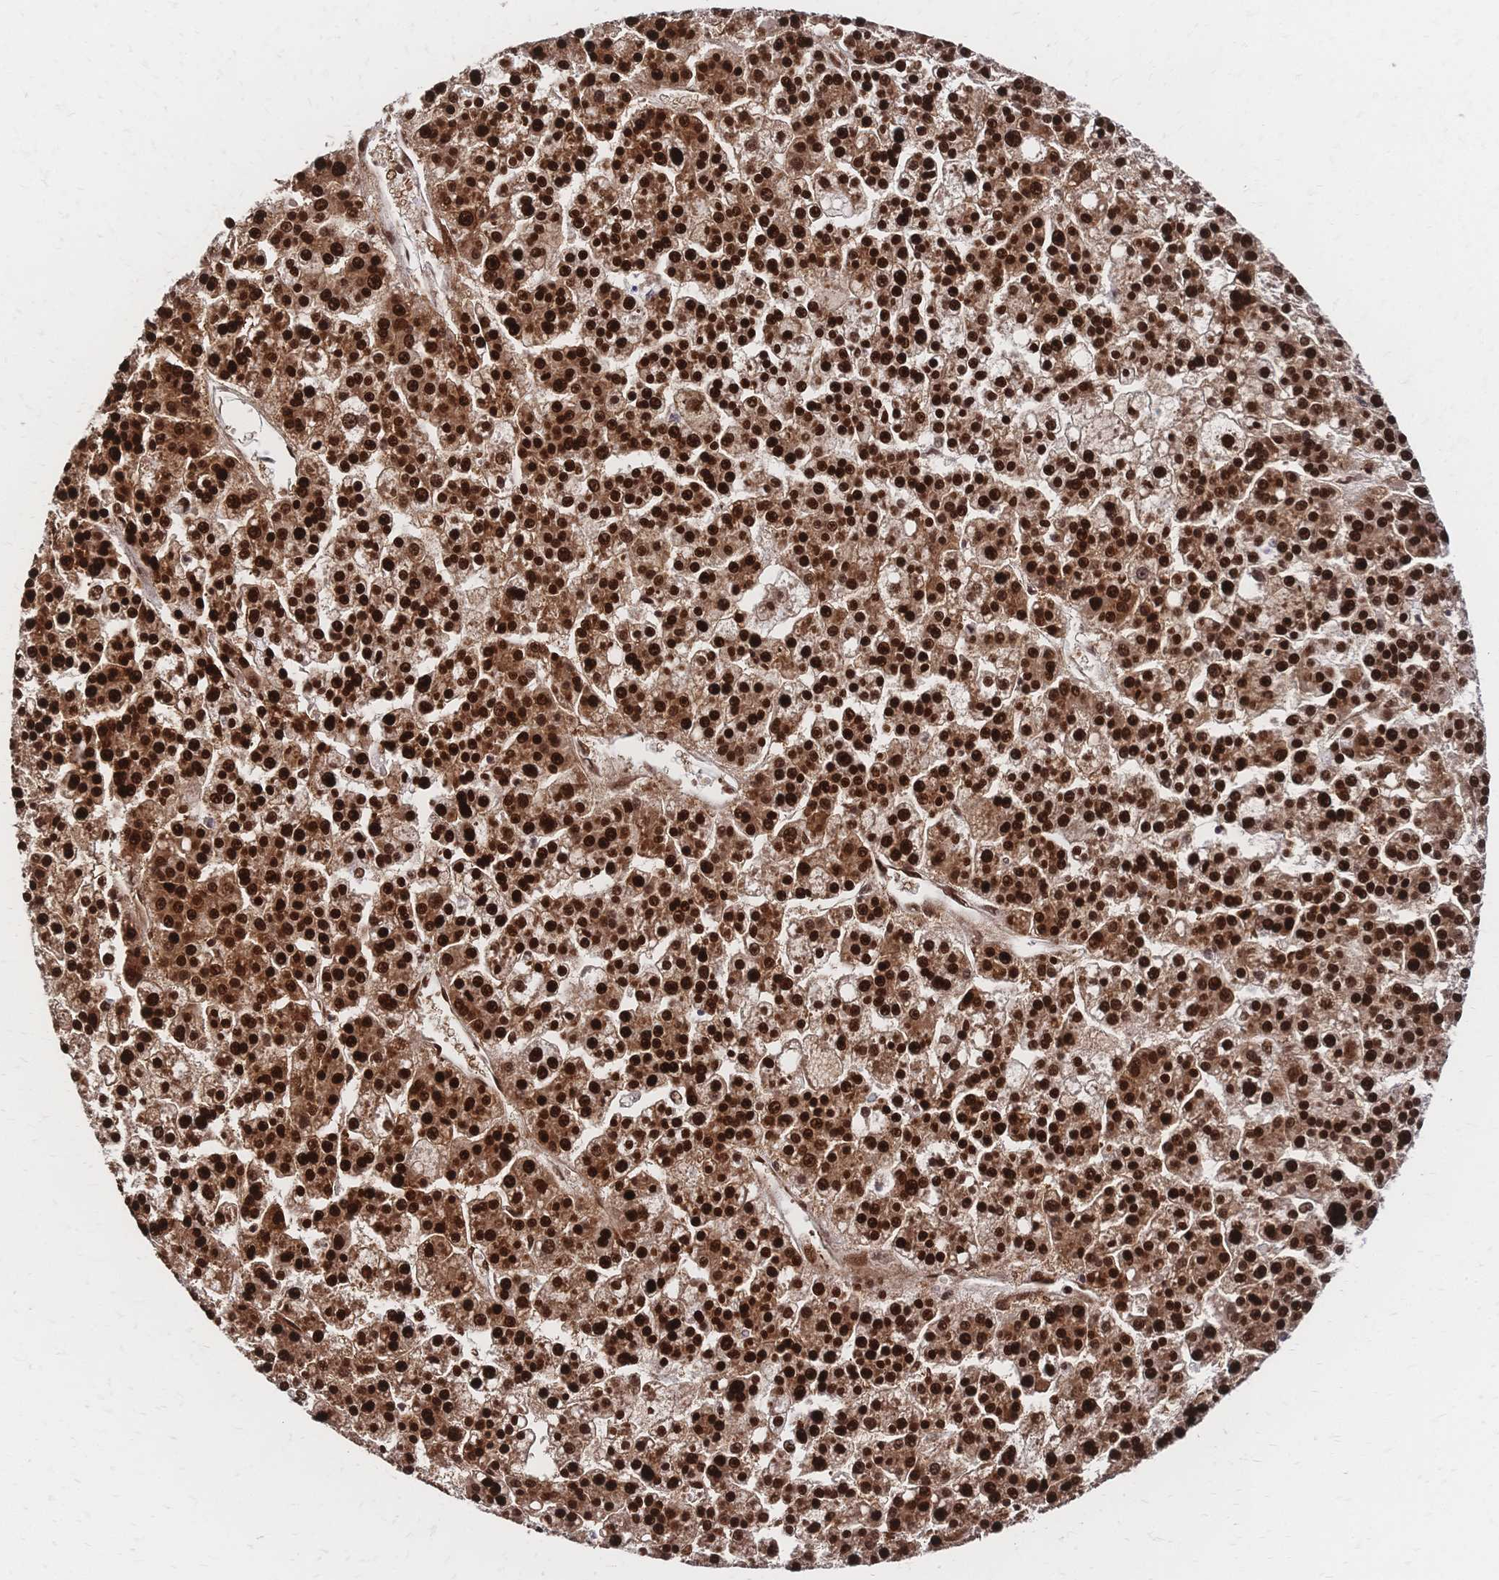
{"staining": {"intensity": "strong", "quantity": ">75%", "location": "cytoplasmic/membranous,nuclear"}, "tissue": "liver cancer", "cell_type": "Tumor cells", "image_type": "cancer", "snomed": [{"axis": "morphology", "description": "Carcinoma, Hepatocellular, NOS"}, {"axis": "topography", "description": "Liver"}], "caption": "Human liver cancer stained for a protein (brown) shows strong cytoplasmic/membranous and nuclear positive expression in about >75% of tumor cells.", "gene": "HDGF", "patient": {"sex": "female", "age": 58}}